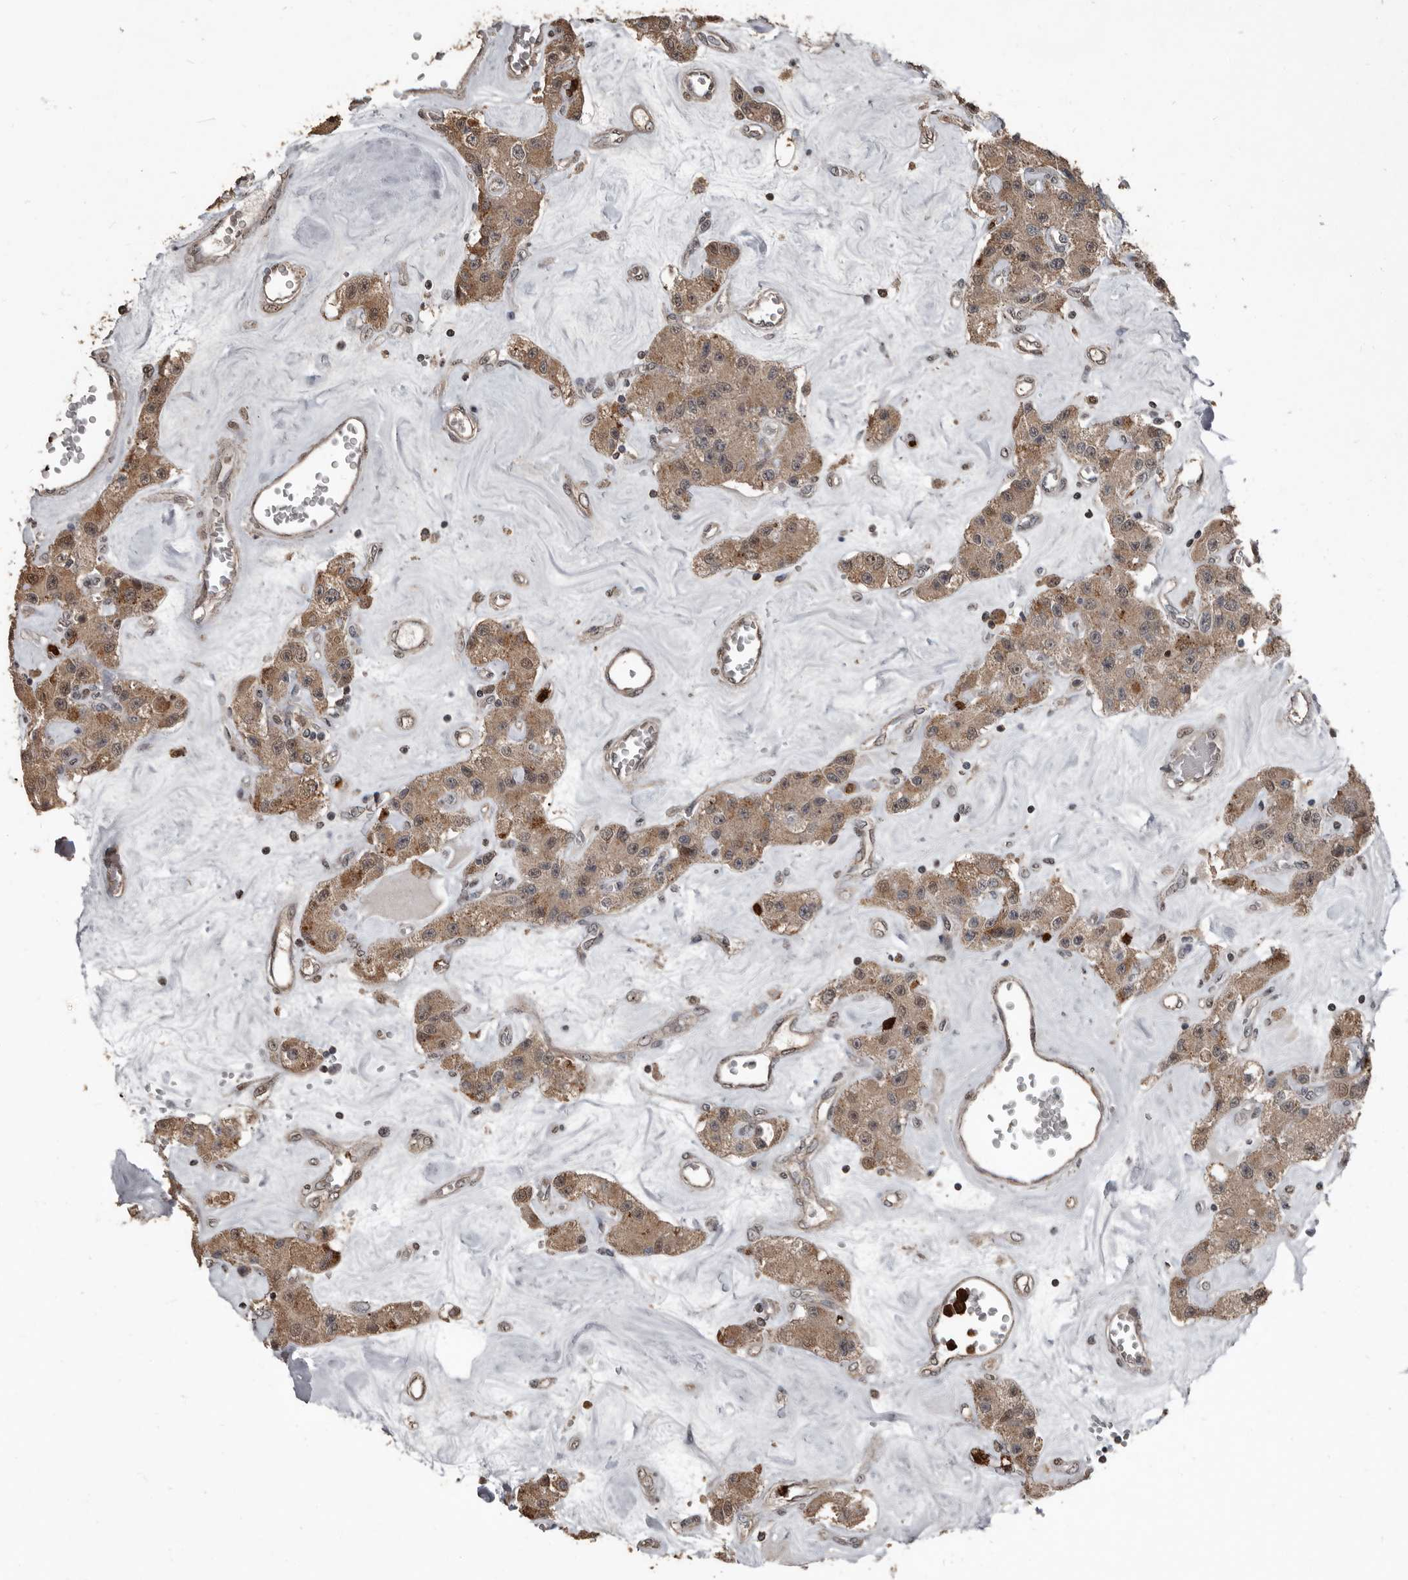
{"staining": {"intensity": "moderate", "quantity": ">75%", "location": "cytoplasmic/membranous,nuclear"}, "tissue": "carcinoid", "cell_type": "Tumor cells", "image_type": "cancer", "snomed": [{"axis": "morphology", "description": "Carcinoid, malignant, NOS"}, {"axis": "topography", "description": "Pancreas"}], "caption": "IHC (DAB (3,3'-diaminobenzidine)) staining of human carcinoid (malignant) reveals moderate cytoplasmic/membranous and nuclear protein positivity in about >75% of tumor cells.", "gene": "FSBP", "patient": {"sex": "male", "age": 41}}